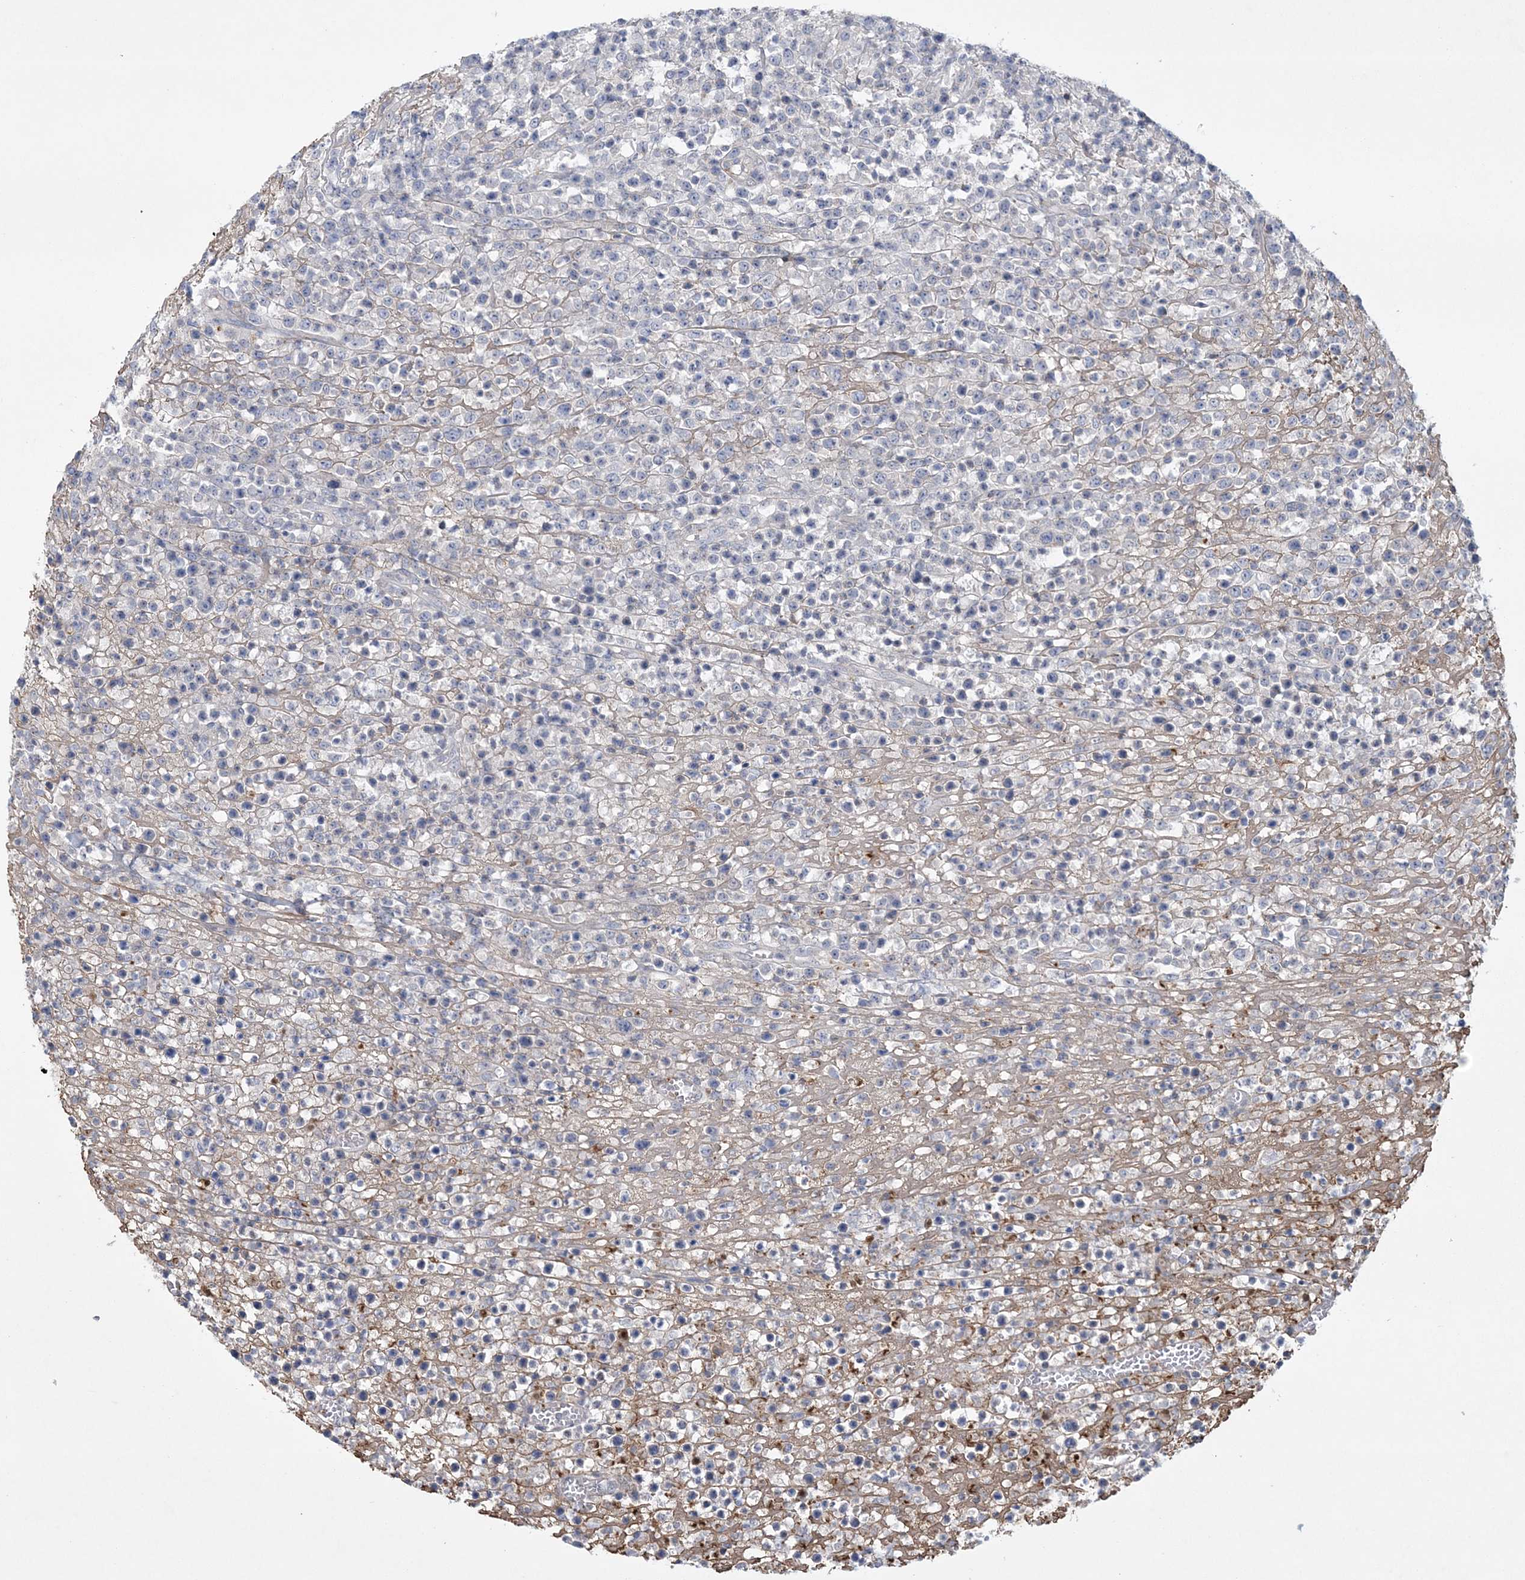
{"staining": {"intensity": "negative", "quantity": "none", "location": "none"}, "tissue": "lymphoma", "cell_type": "Tumor cells", "image_type": "cancer", "snomed": [{"axis": "morphology", "description": "Malignant lymphoma, non-Hodgkin's type, High grade"}, {"axis": "topography", "description": "Colon"}], "caption": "There is no significant staining in tumor cells of high-grade malignant lymphoma, non-Hodgkin's type.", "gene": "DPCD", "patient": {"sex": "female", "age": 53}}